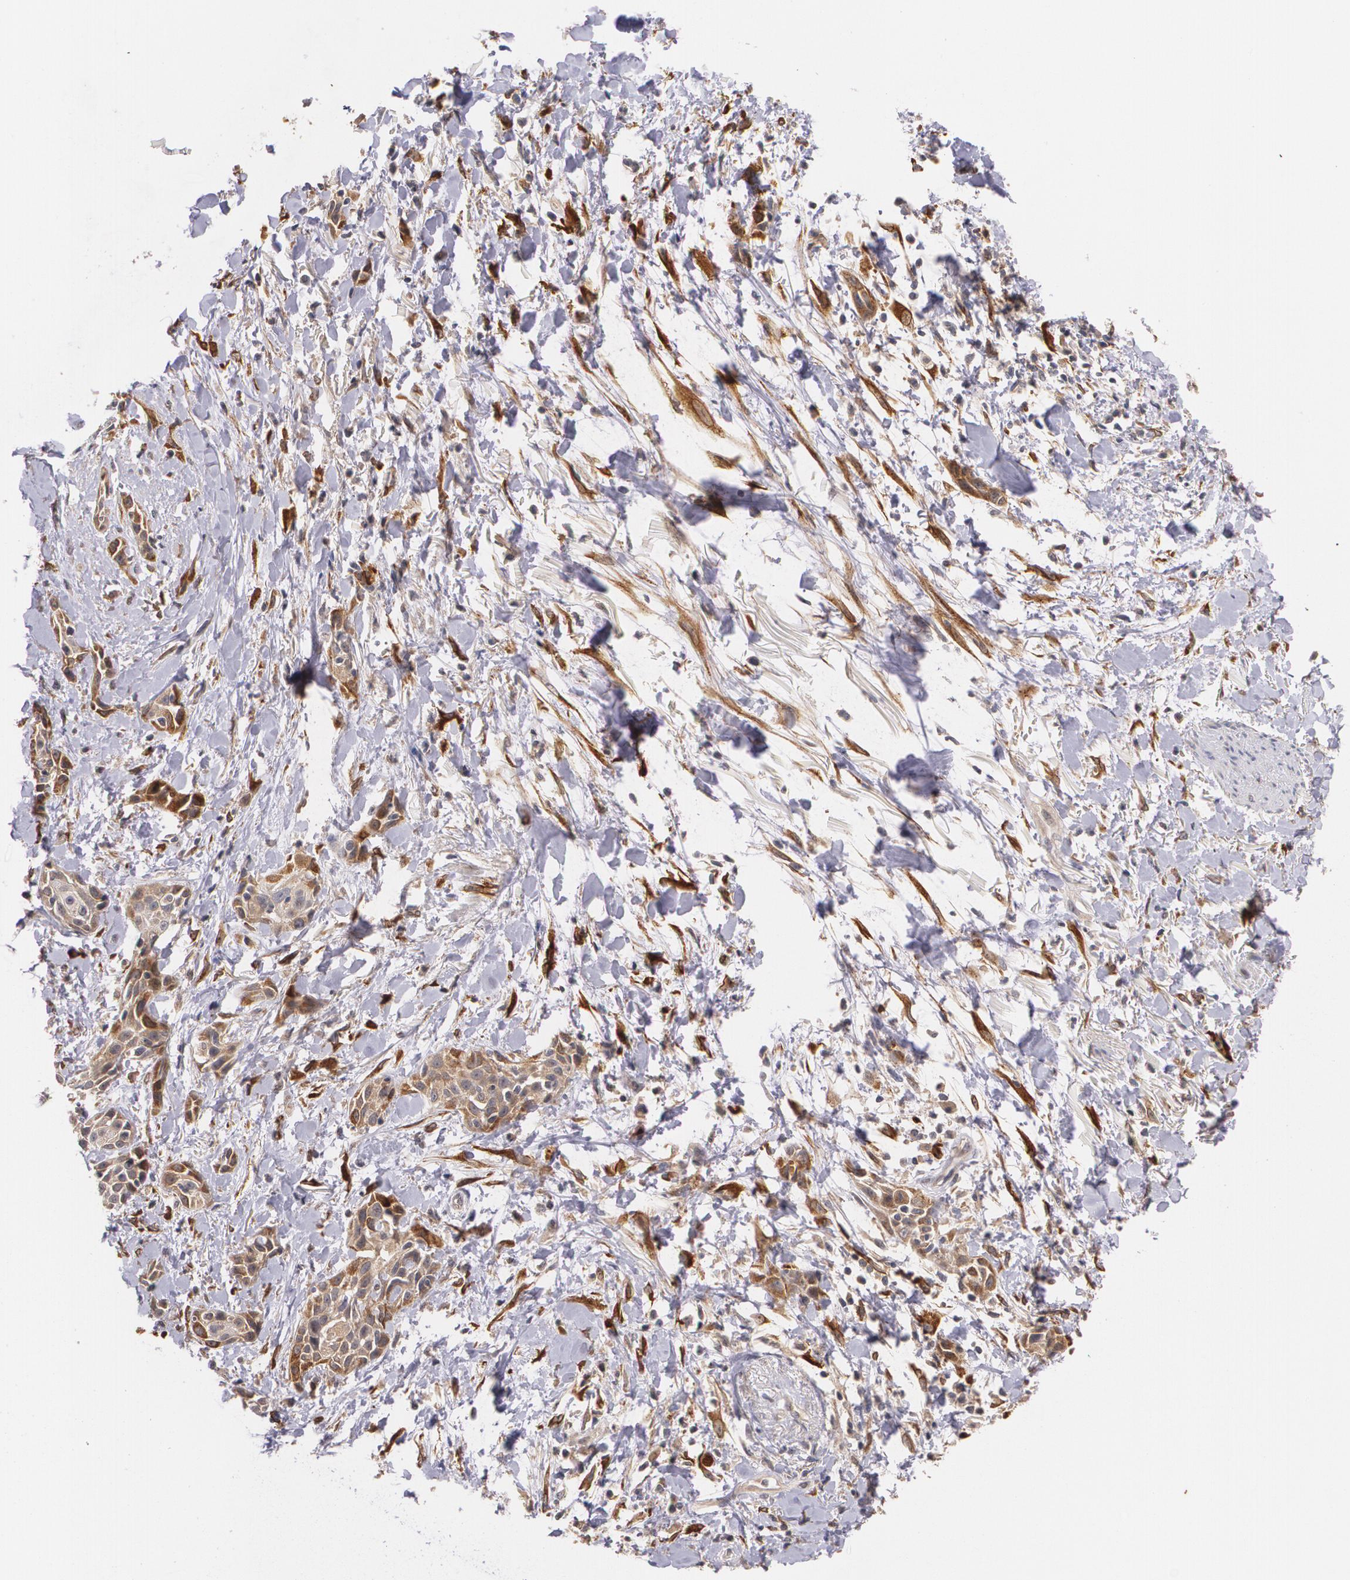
{"staining": {"intensity": "moderate", "quantity": ">75%", "location": "cytoplasmic/membranous"}, "tissue": "skin cancer", "cell_type": "Tumor cells", "image_type": "cancer", "snomed": [{"axis": "morphology", "description": "Squamous cell carcinoma, NOS"}, {"axis": "topography", "description": "Skin"}, {"axis": "topography", "description": "Anal"}], "caption": "Immunohistochemical staining of human squamous cell carcinoma (skin) shows moderate cytoplasmic/membranous protein staining in about >75% of tumor cells.", "gene": "IFNGR2", "patient": {"sex": "male", "age": 64}}